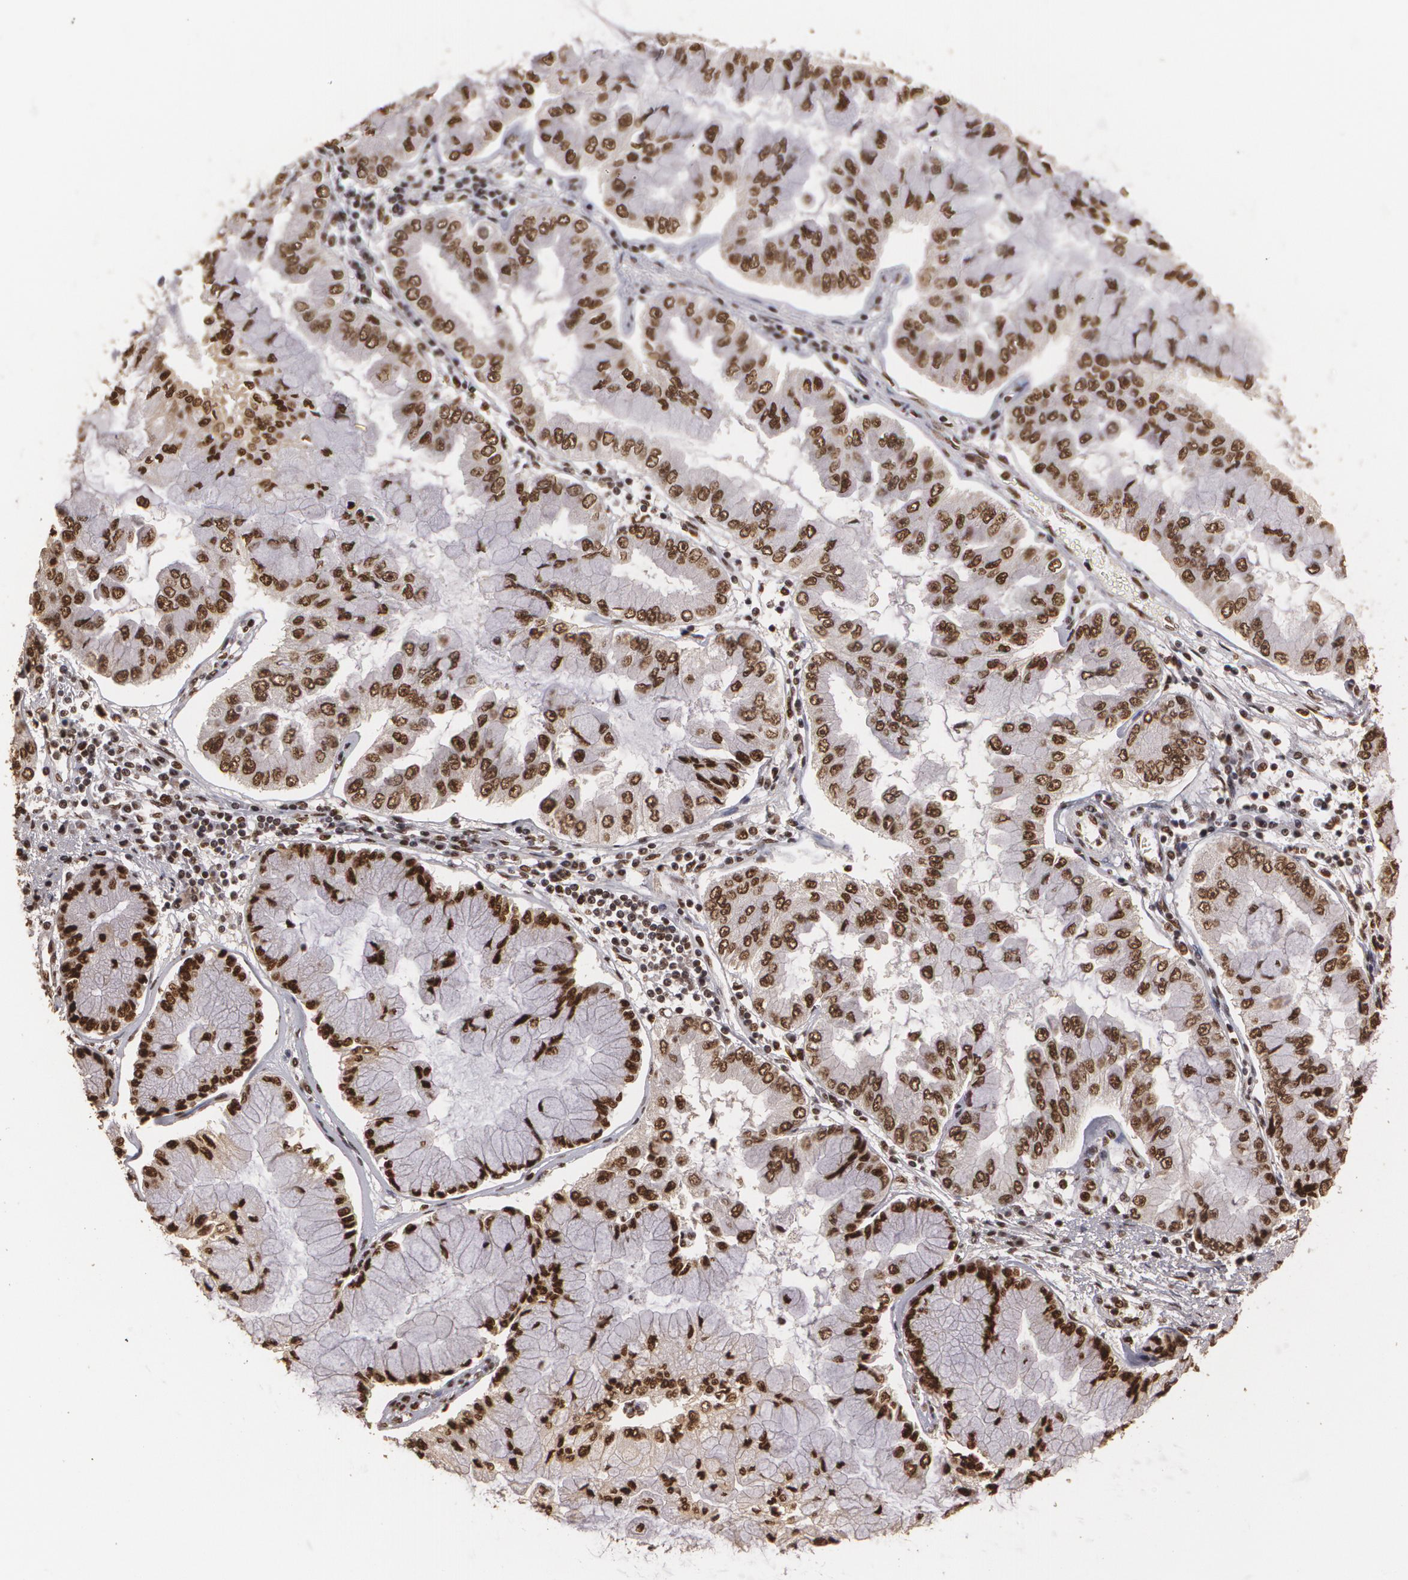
{"staining": {"intensity": "strong", "quantity": ">75%", "location": "nuclear"}, "tissue": "liver cancer", "cell_type": "Tumor cells", "image_type": "cancer", "snomed": [{"axis": "morphology", "description": "Cholangiocarcinoma"}, {"axis": "topography", "description": "Liver"}], "caption": "A high-resolution photomicrograph shows immunohistochemistry (IHC) staining of cholangiocarcinoma (liver), which shows strong nuclear positivity in approximately >75% of tumor cells.", "gene": "RCOR1", "patient": {"sex": "female", "age": 79}}